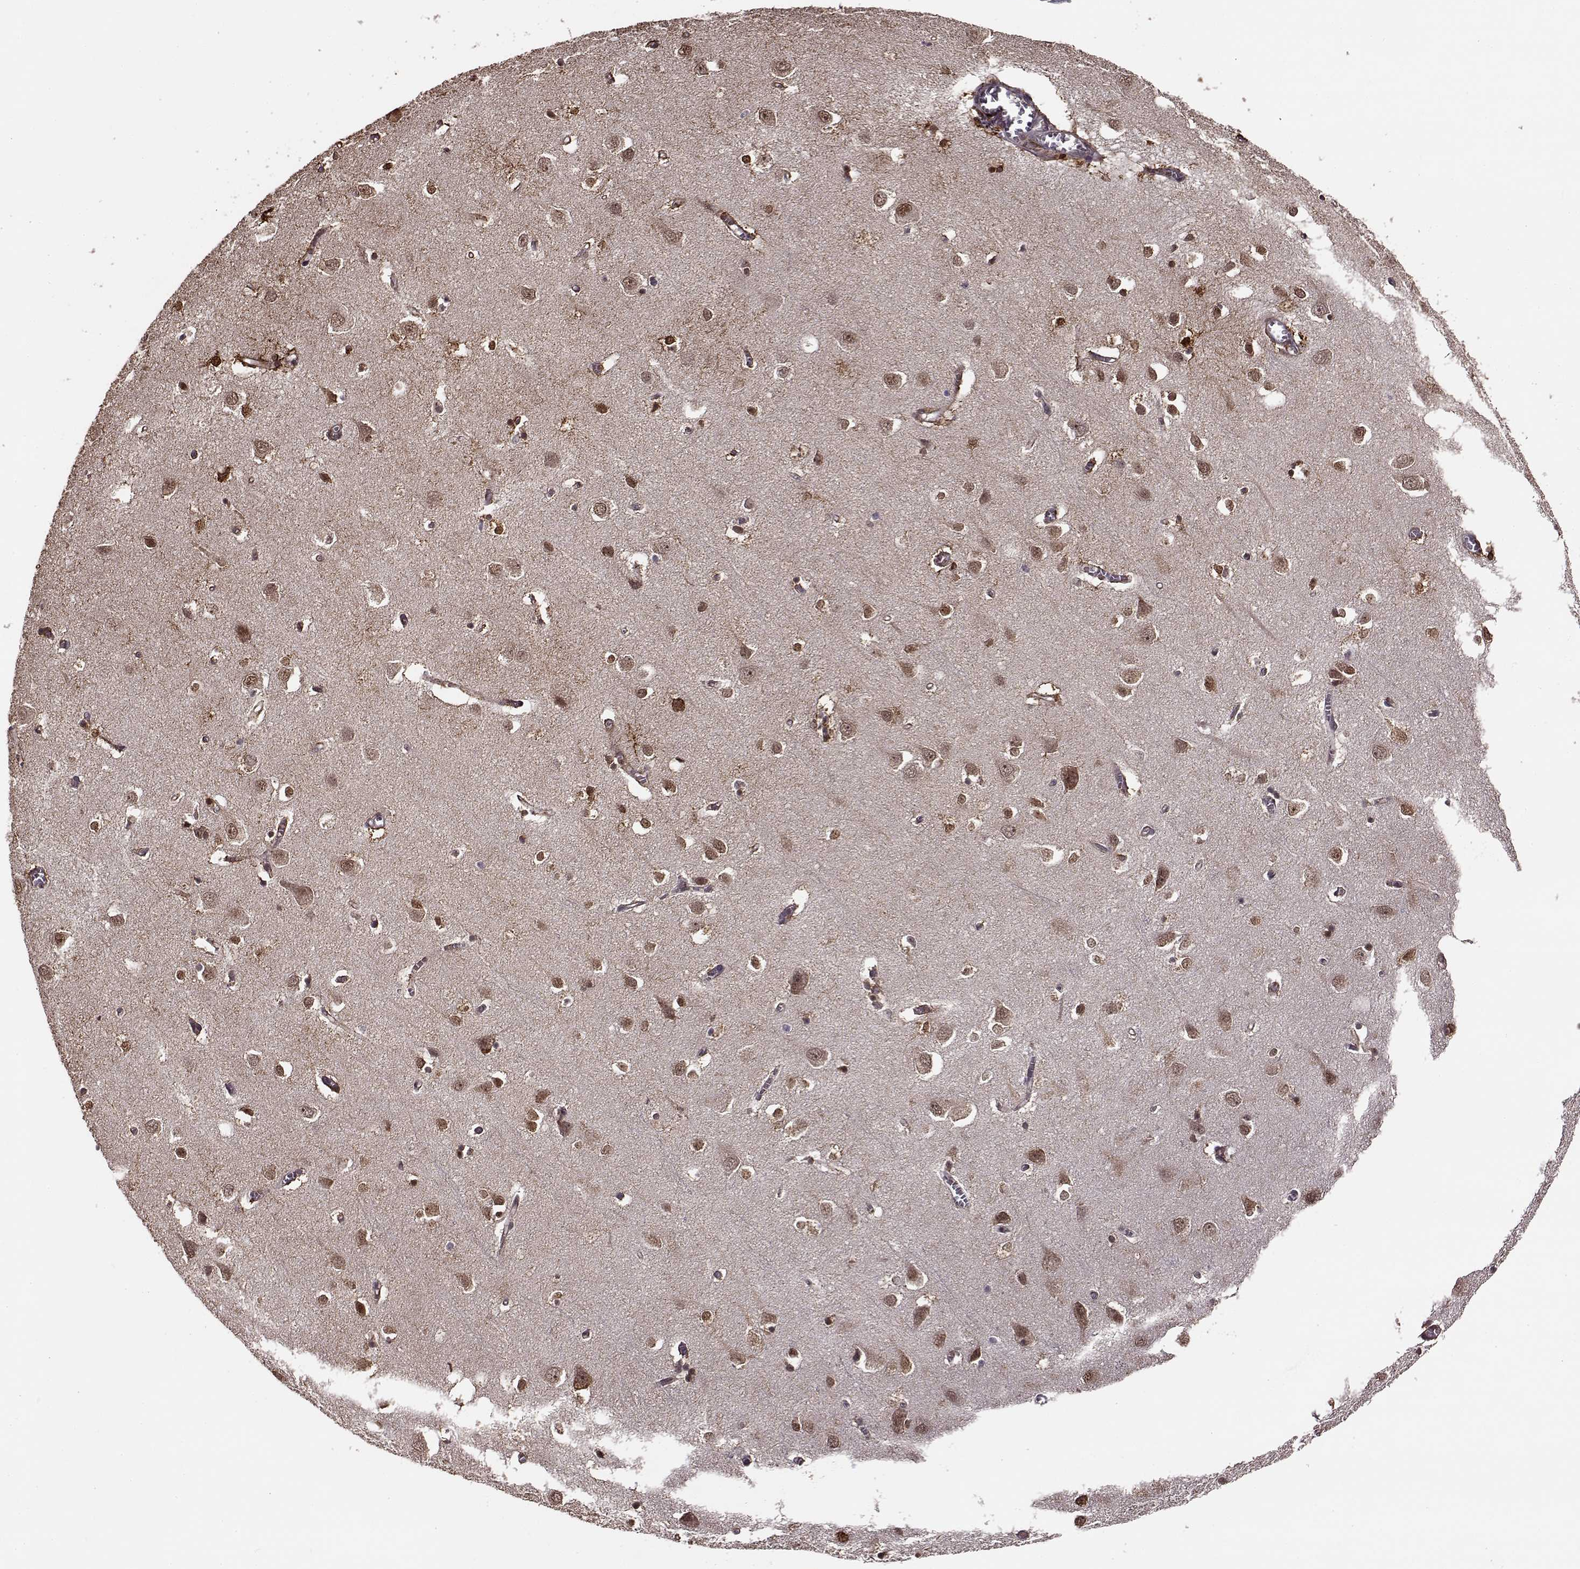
{"staining": {"intensity": "weak", "quantity": "25%-75%", "location": "nuclear"}, "tissue": "cerebral cortex", "cell_type": "Endothelial cells", "image_type": "normal", "snomed": [{"axis": "morphology", "description": "Normal tissue, NOS"}, {"axis": "topography", "description": "Cerebral cortex"}], "caption": "Cerebral cortex stained with a brown dye displays weak nuclear positive expression in about 25%-75% of endothelial cells.", "gene": "FTO", "patient": {"sex": "male", "age": 70}}